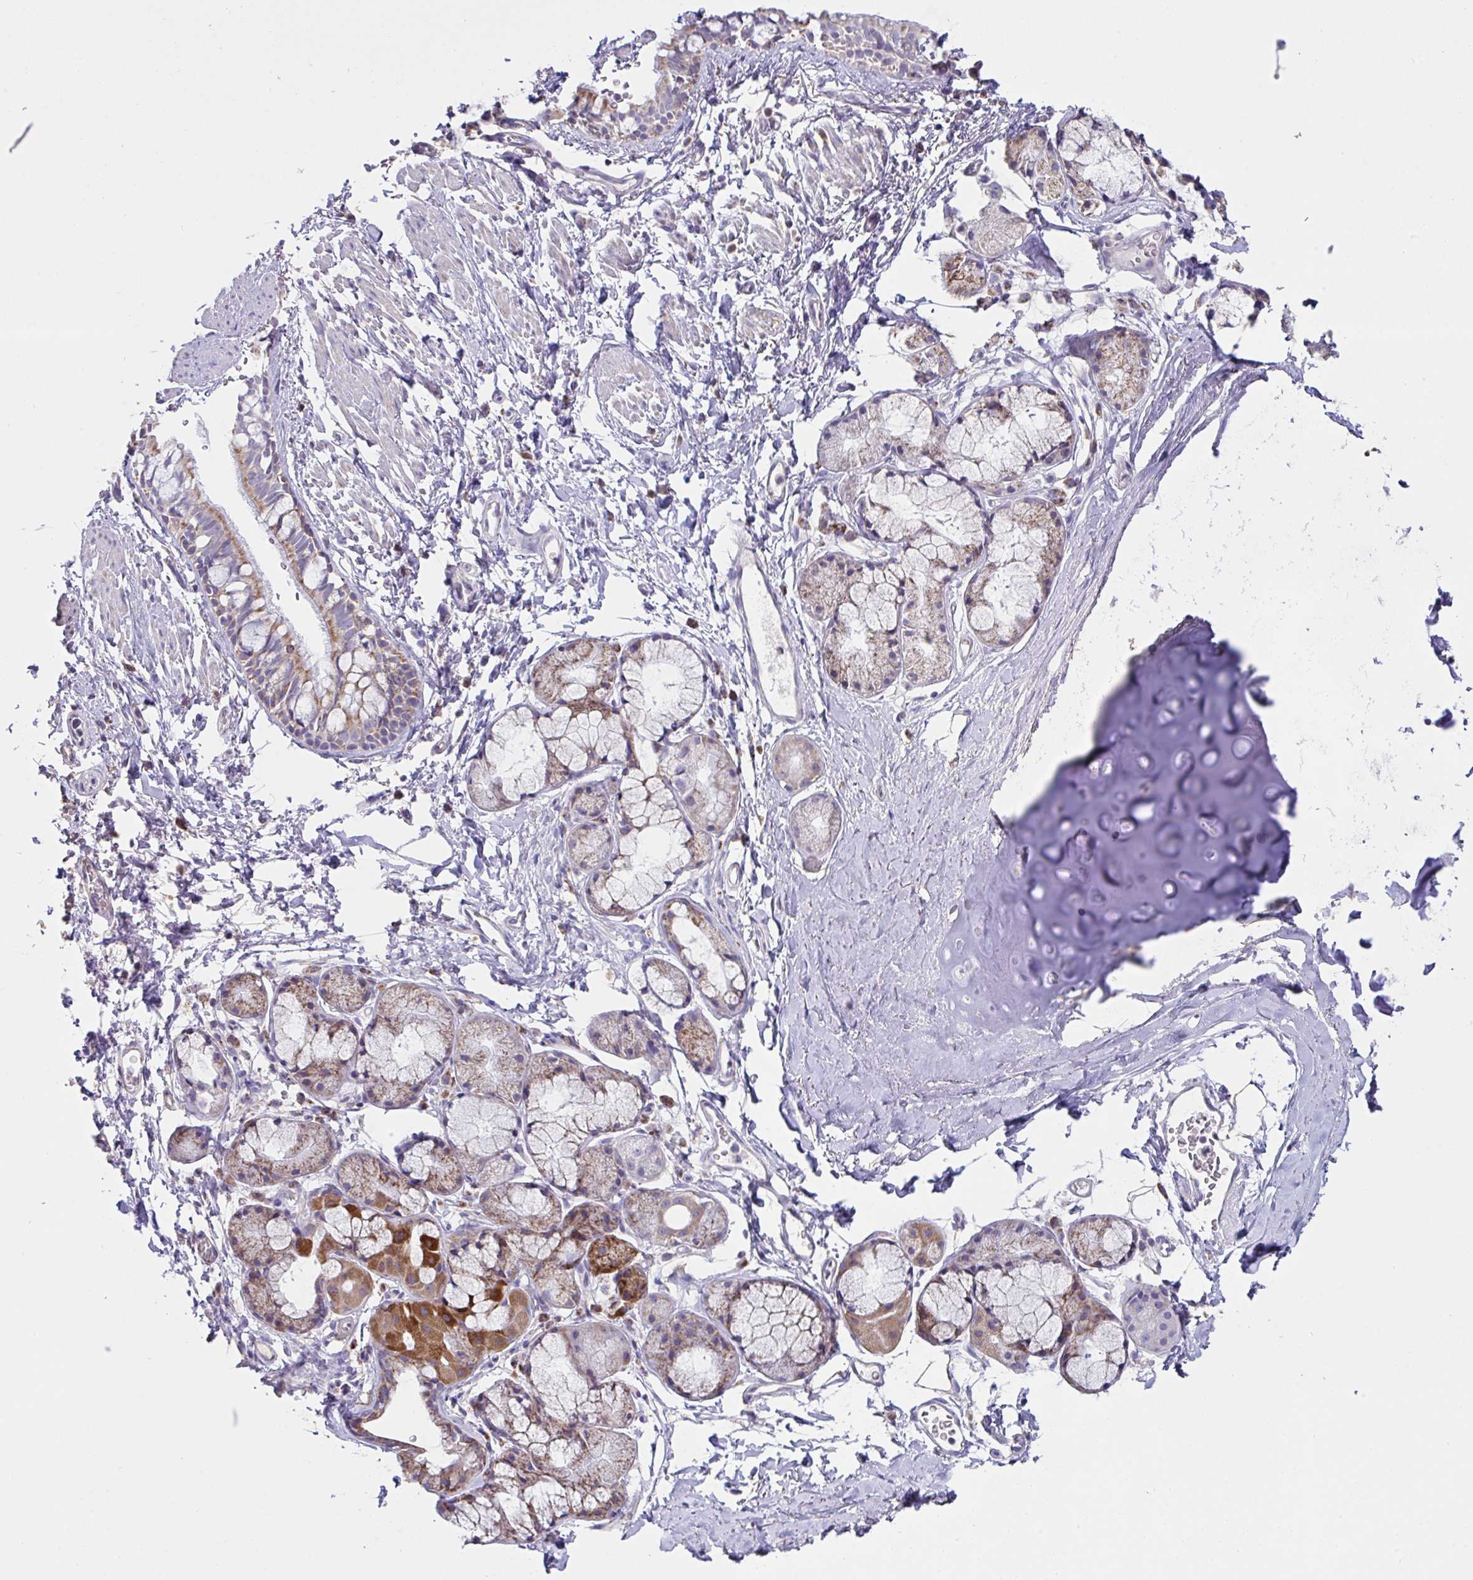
{"staining": {"intensity": "strong", "quantity": "25%-75%", "location": "cytoplasmic/membranous"}, "tissue": "bronchus", "cell_type": "Respiratory epithelial cells", "image_type": "normal", "snomed": [{"axis": "morphology", "description": "Normal tissue, NOS"}, {"axis": "topography", "description": "Lymph node"}, {"axis": "topography", "description": "Cartilage tissue"}, {"axis": "topography", "description": "Bronchus"}], "caption": "A histopathology image showing strong cytoplasmic/membranous positivity in approximately 25%-75% of respiratory epithelial cells in benign bronchus, as visualized by brown immunohistochemical staining.", "gene": "DOK7", "patient": {"sex": "female", "age": 70}}